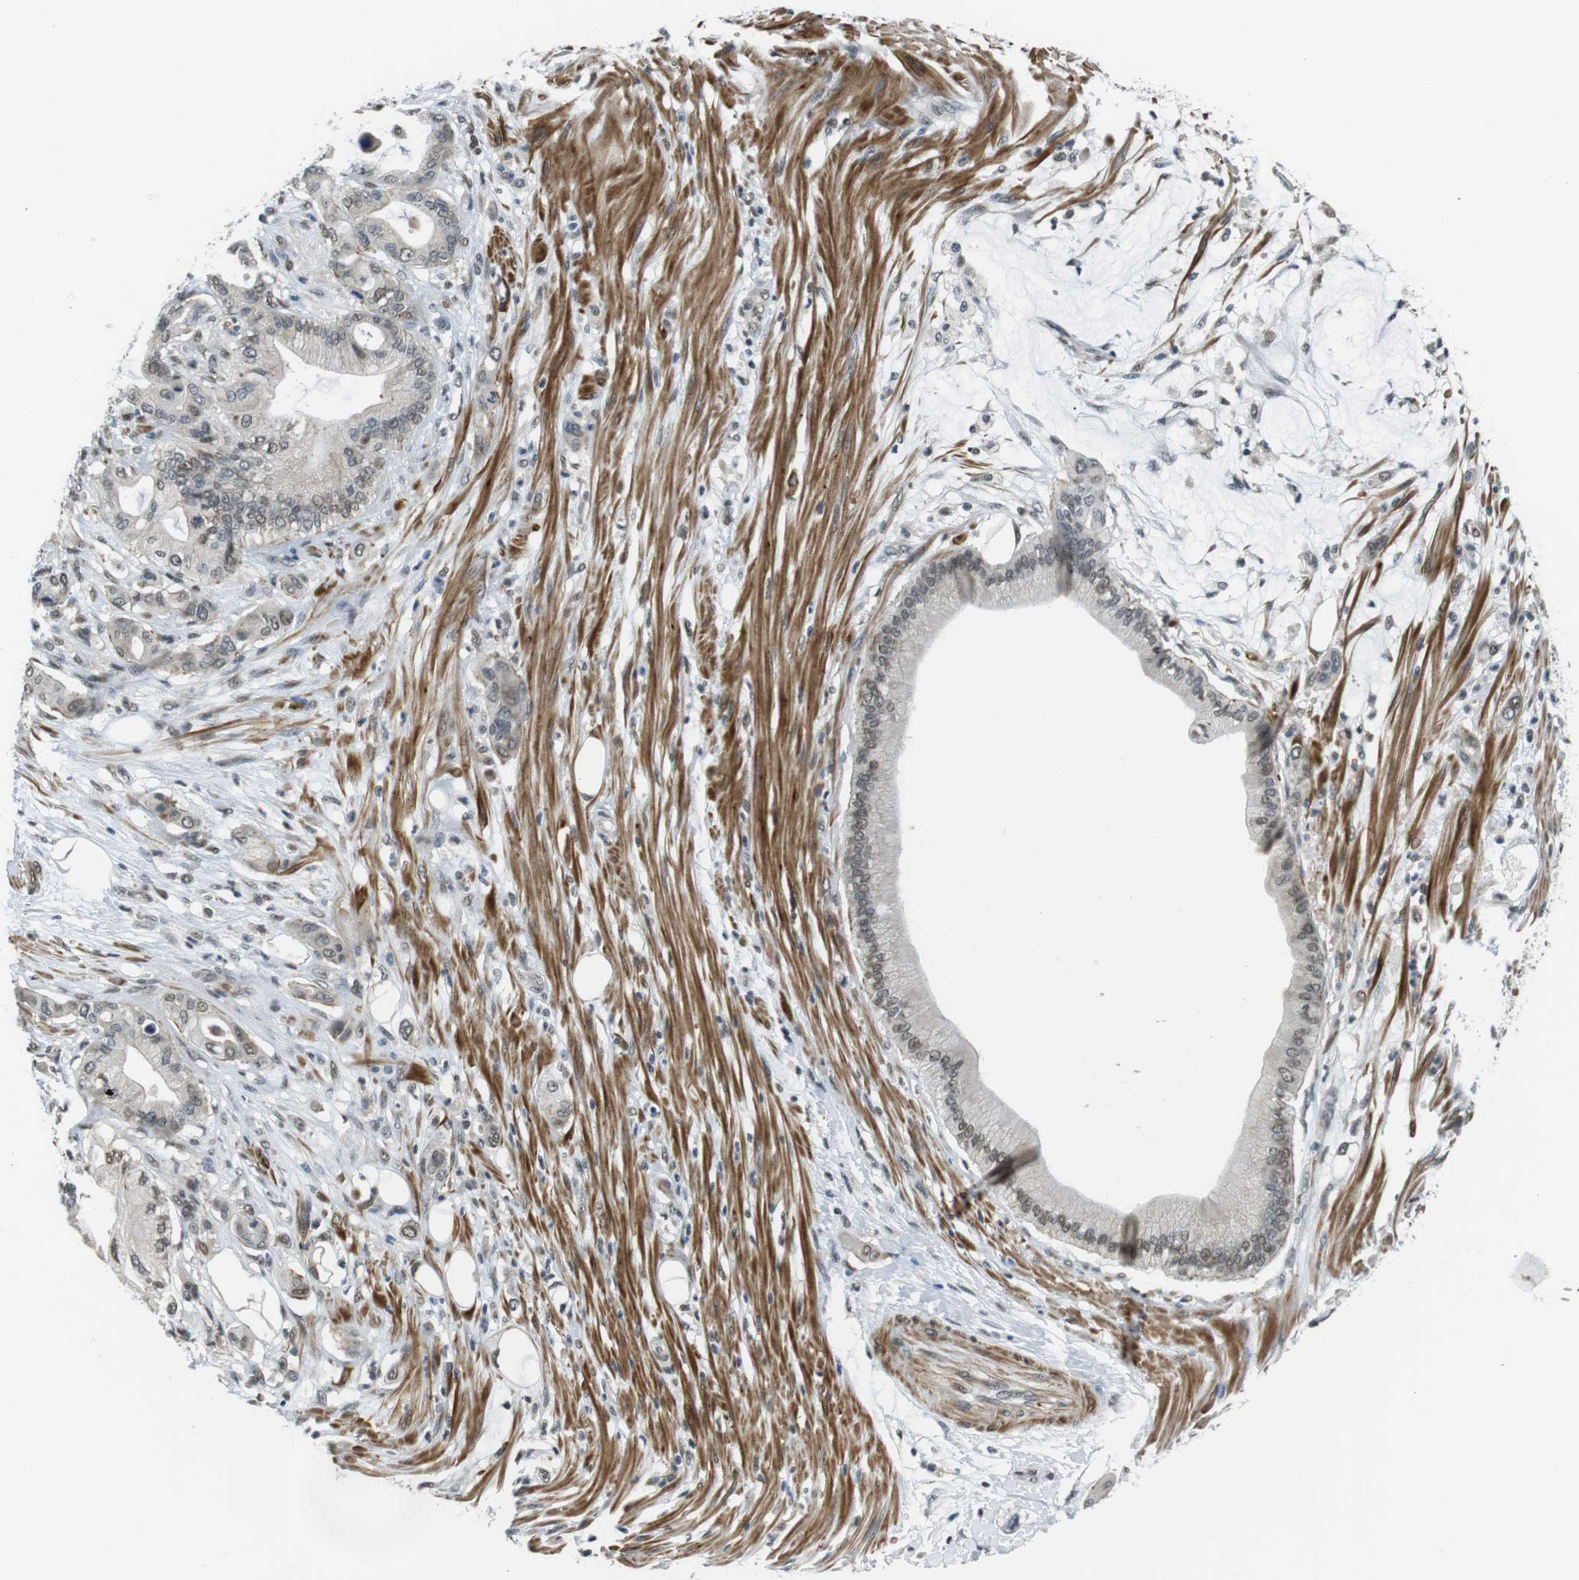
{"staining": {"intensity": "weak", "quantity": "25%-75%", "location": "nuclear"}, "tissue": "pancreatic cancer", "cell_type": "Tumor cells", "image_type": "cancer", "snomed": [{"axis": "morphology", "description": "Adenocarcinoma, NOS"}, {"axis": "morphology", "description": "Adenocarcinoma, metastatic, NOS"}, {"axis": "topography", "description": "Lymph node"}, {"axis": "topography", "description": "Pancreas"}, {"axis": "topography", "description": "Duodenum"}], "caption": "Protein staining demonstrates weak nuclear positivity in about 25%-75% of tumor cells in adenocarcinoma (pancreatic).", "gene": "USP7", "patient": {"sex": "female", "age": 64}}